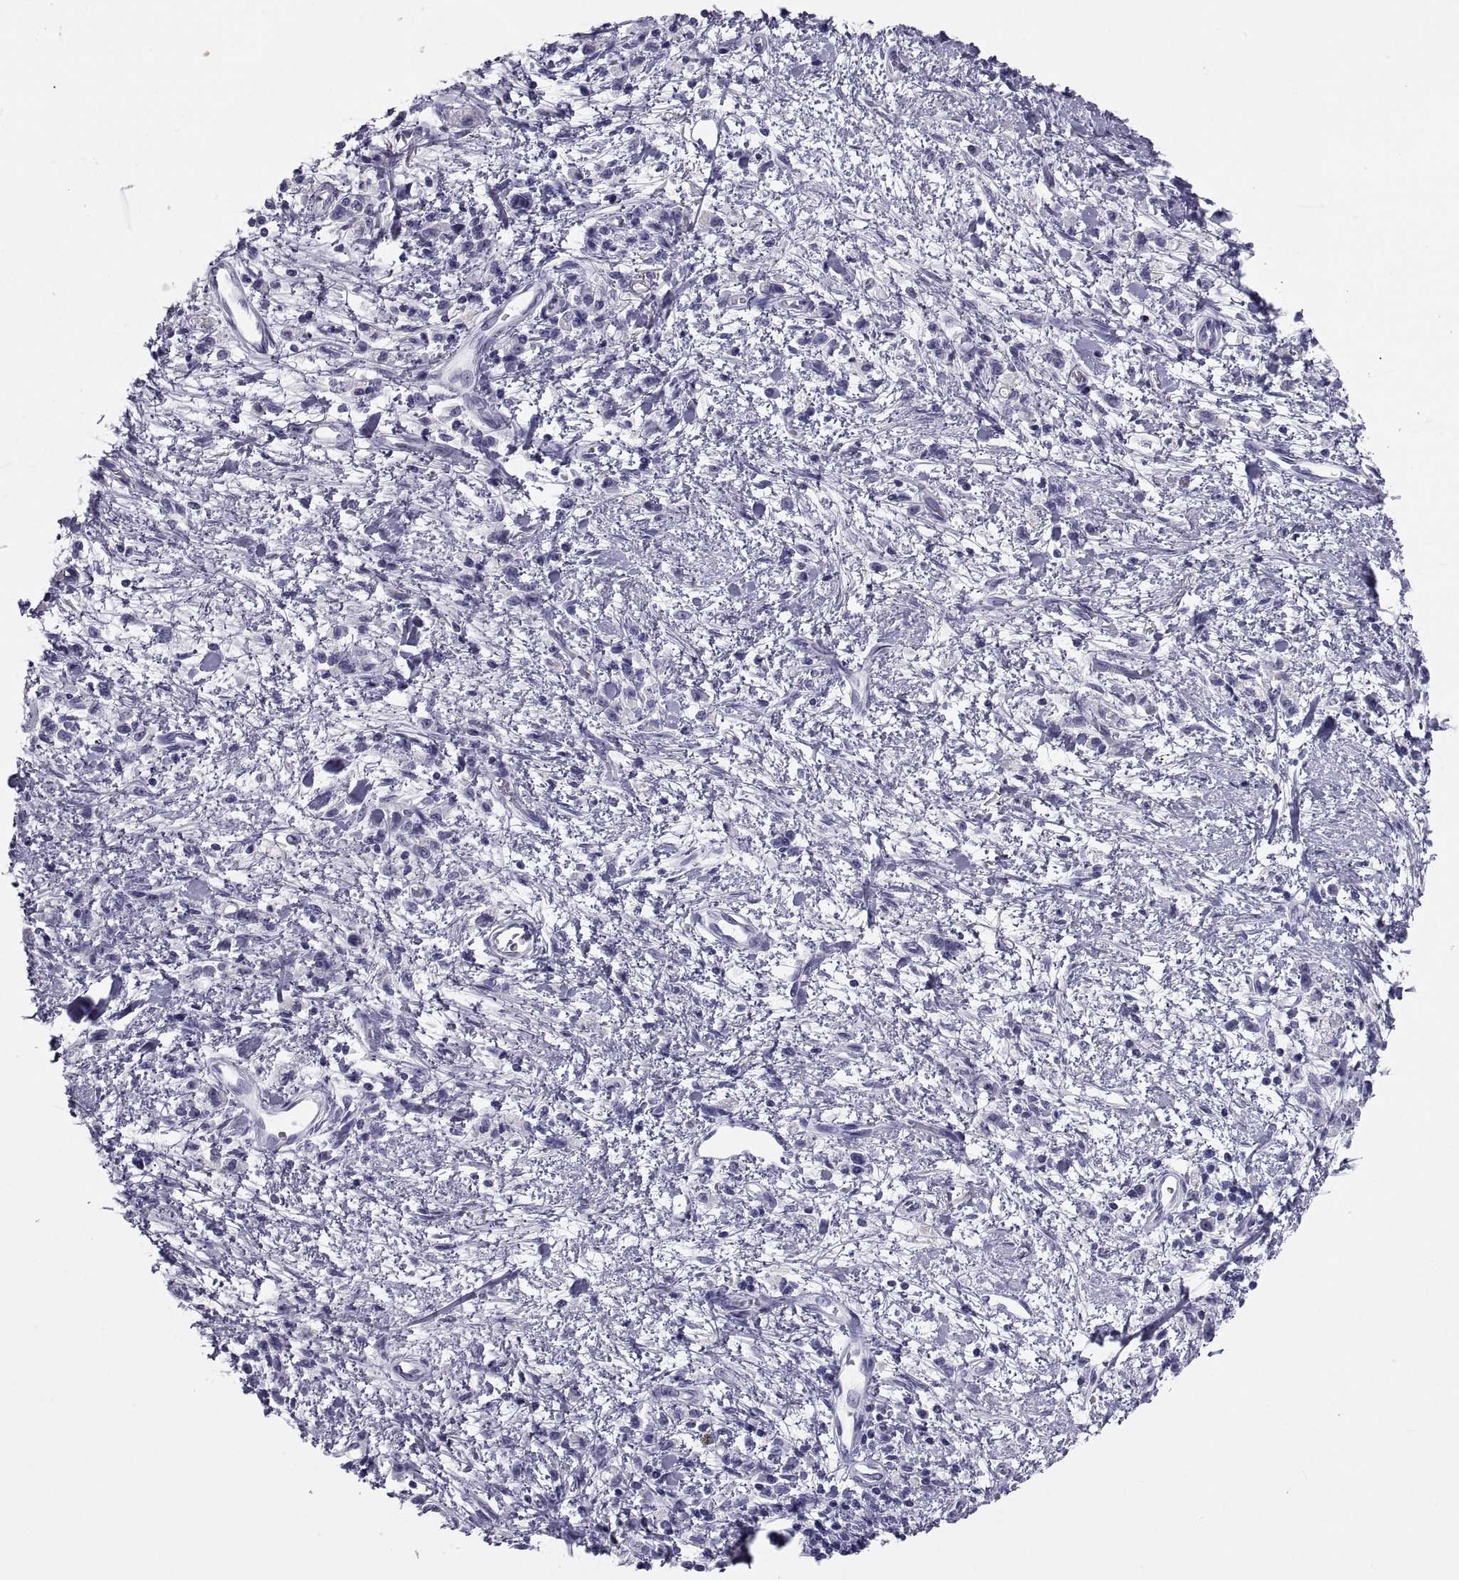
{"staining": {"intensity": "negative", "quantity": "none", "location": "none"}, "tissue": "stomach cancer", "cell_type": "Tumor cells", "image_type": "cancer", "snomed": [{"axis": "morphology", "description": "Adenocarcinoma, NOS"}, {"axis": "topography", "description": "Stomach"}], "caption": "DAB (3,3'-diaminobenzidine) immunohistochemical staining of stomach cancer reveals no significant positivity in tumor cells. The staining is performed using DAB brown chromogen with nuclei counter-stained in using hematoxylin.", "gene": "NPTX2", "patient": {"sex": "male", "age": 77}}